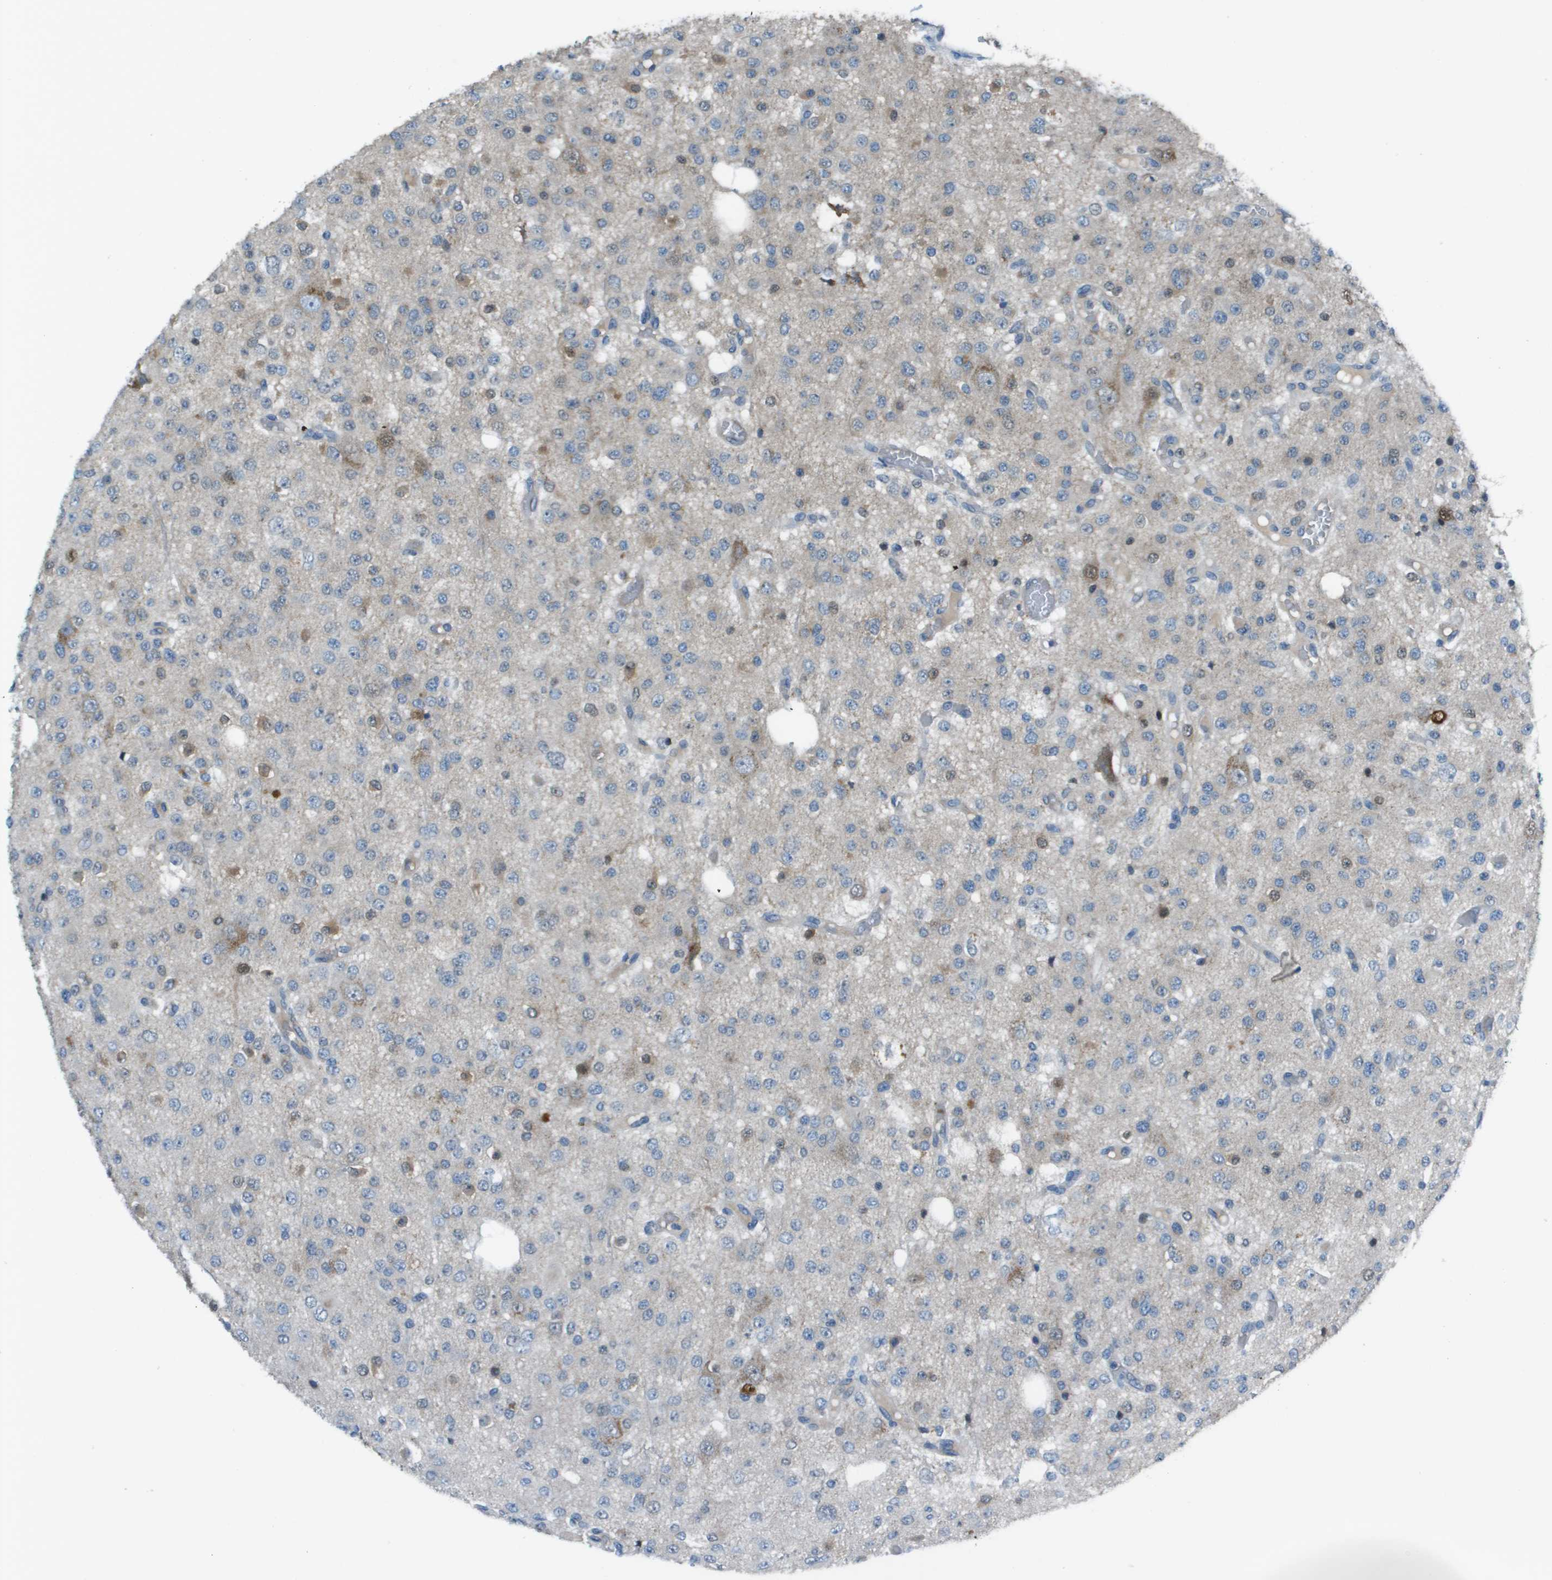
{"staining": {"intensity": "weak", "quantity": "<25%", "location": "cytoplasmic/membranous,nuclear"}, "tissue": "glioma", "cell_type": "Tumor cells", "image_type": "cancer", "snomed": [{"axis": "morphology", "description": "Glioma, malignant, Low grade"}, {"axis": "topography", "description": "Brain"}], "caption": "Immunohistochemistry (IHC) photomicrograph of human glioma stained for a protein (brown), which reveals no staining in tumor cells.", "gene": "CAMK4", "patient": {"sex": "male", "age": 38}}